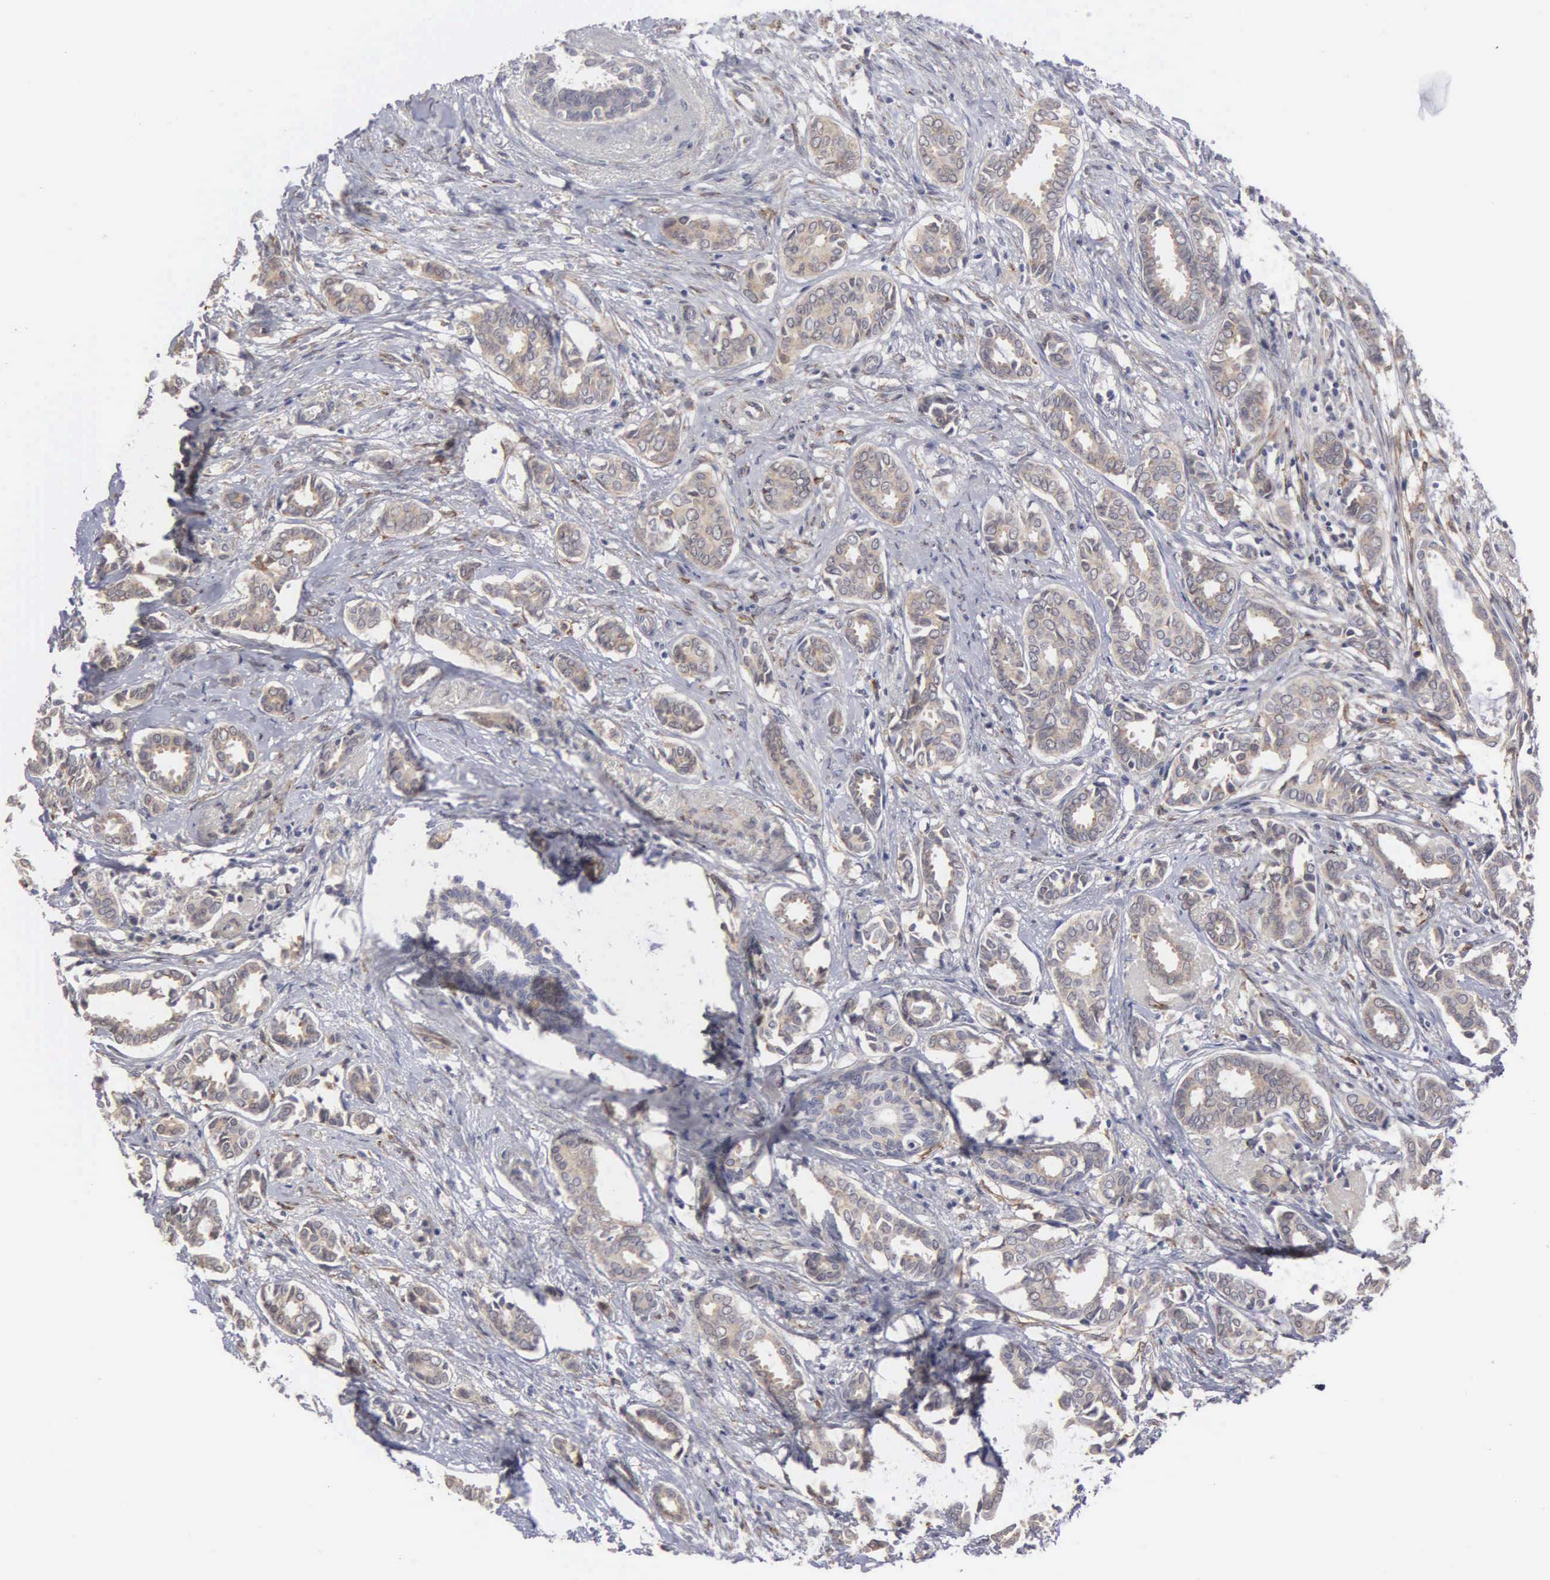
{"staining": {"intensity": "weak", "quantity": "25%-75%", "location": "cytoplasmic/membranous"}, "tissue": "breast cancer", "cell_type": "Tumor cells", "image_type": "cancer", "snomed": [{"axis": "morphology", "description": "Duct carcinoma"}, {"axis": "topography", "description": "Breast"}], "caption": "Weak cytoplasmic/membranous positivity for a protein is seen in approximately 25%-75% of tumor cells of breast cancer (invasive ductal carcinoma) using immunohistochemistry (IHC).", "gene": "LIN52", "patient": {"sex": "female", "age": 50}}